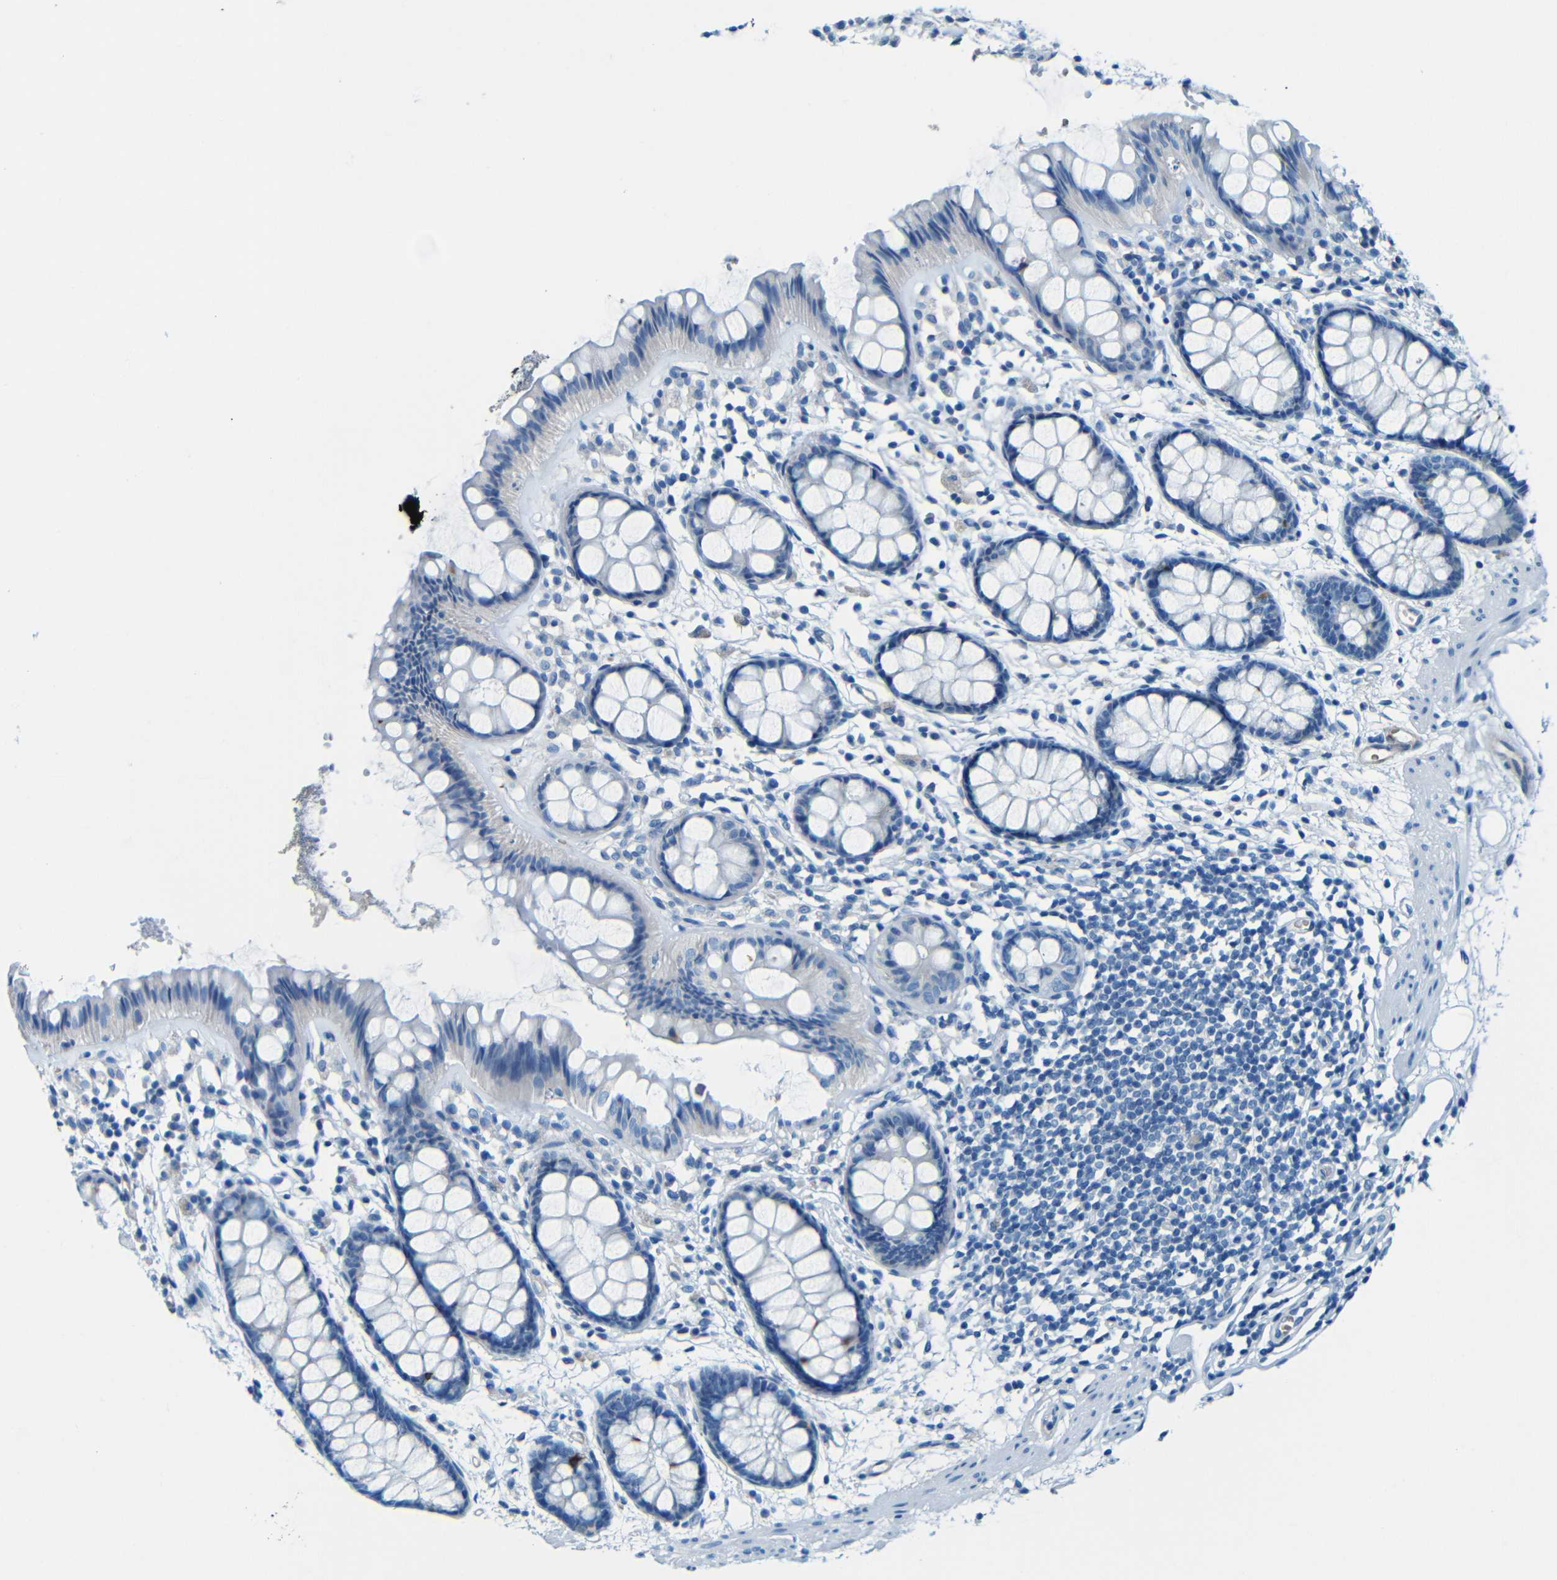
{"staining": {"intensity": "negative", "quantity": "none", "location": "none"}, "tissue": "rectum", "cell_type": "Glandular cells", "image_type": "normal", "snomed": [{"axis": "morphology", "description": "Normal tissue, NOS"}, {"axis": "topography", "description": "Rectum"}], "caption": "Immunohistochemical staining of benign human rectum demonstrates no significant expression in glandular cells.", "gene": "MAP2", "patient": {"sex": "female", "age": 66}}